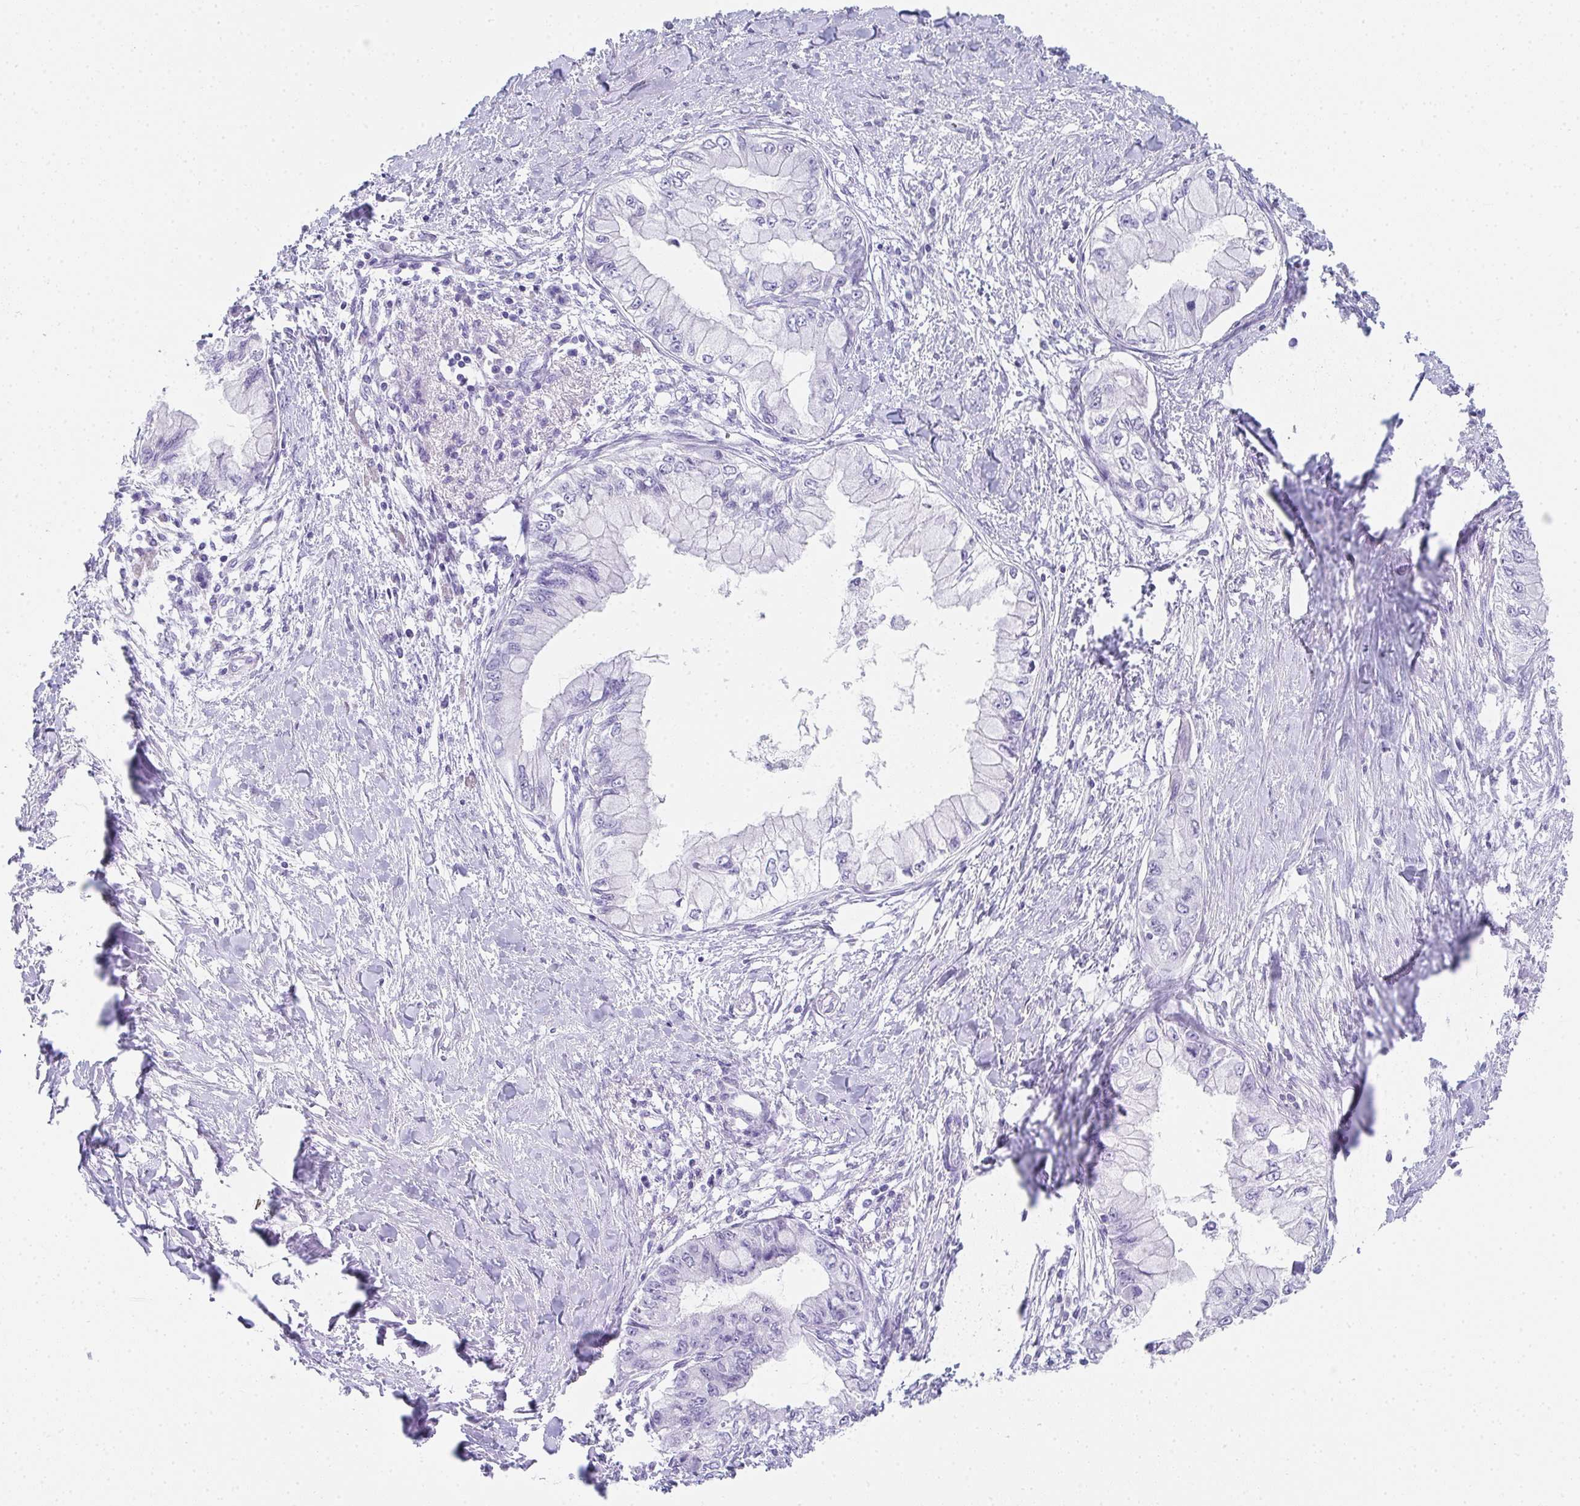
{"staining": {"intensity": "negative", "quantity": "none", "location": "none"}, "tissue": "pancreatic cancer", "cell_type": "Tumor cells", "image_type": "cancer", "snomed": [{"axis": "morphology", "description": "Adenocarcinoma, NOS"}, {"axis": "topography", "description": "Pancreas"}], "caption": "IHC micrograph of neoplastic tissue: human pancreatic cancer (adenocarcinoma) stained with DAB reveals no significant protein expression in tumor cells.", "gene": "RLF", "patient": {"sex": "male", "age": 48}}